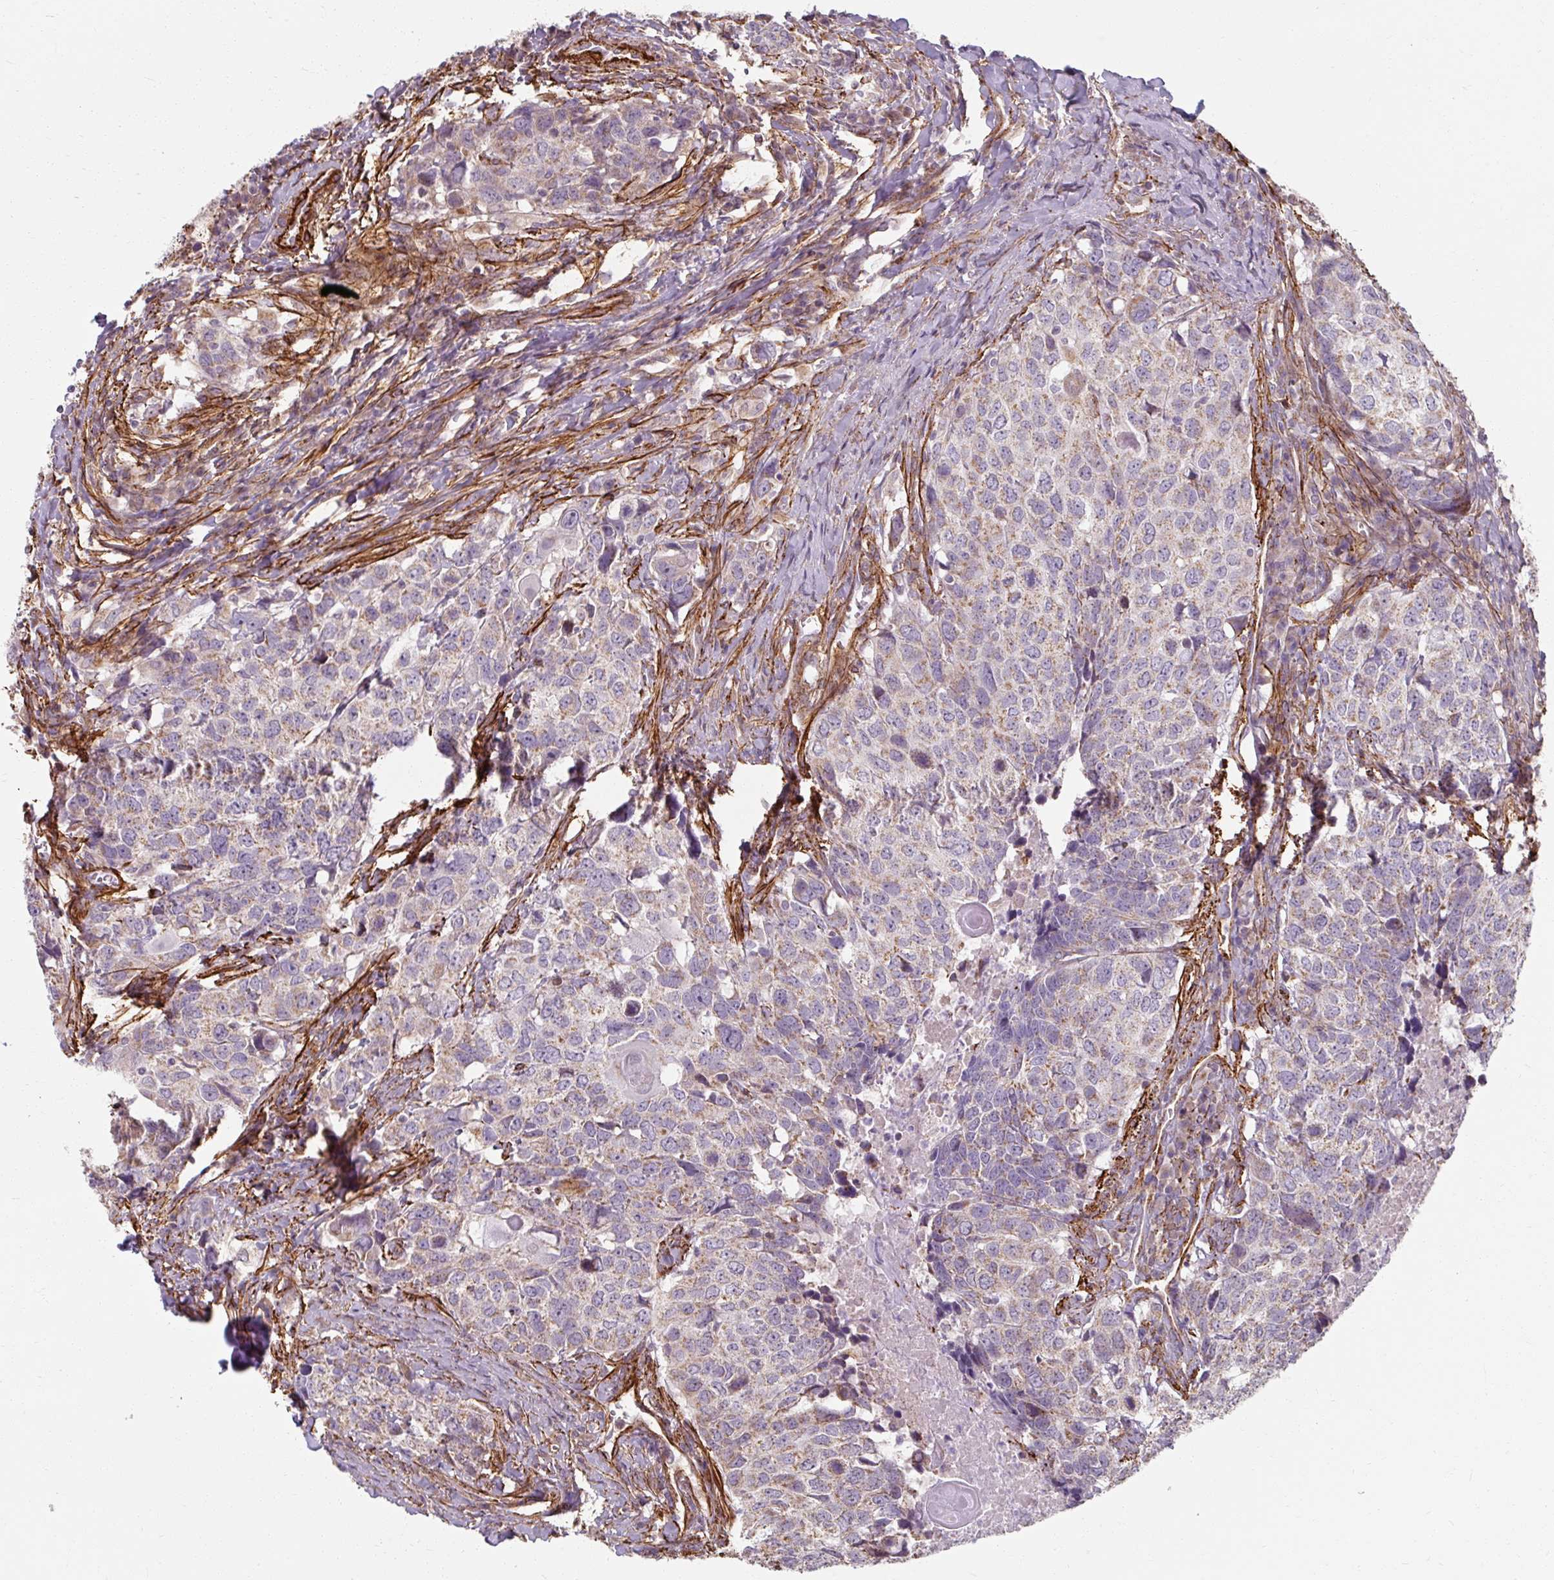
{"staining": {"intensity": "weak", "quantity": "<25%", "location": "cytoplasmic/membranous"}, "tissue": "head and neck cancer", "cell_type": "Tumor cells", "image_type": "cancer", "snomed": [{"axis": "morphology", "description": "Normal tissue, NOS"}, {"axis": "morphology", "description": "Squamous cell carcinoma, NOS"}, {"axis": "topography", "description": "Skeletal muscle"}, {"axis": "topography", "description": "Vascular tissue"}, {"axis": "topography", "description": "Peripheral nerve tissue"}, {"axis": "topography", "description": "Head-Neck"}], "caption": "Immunohistochemistry (IHC) micrograph of neoplastic tissue: human squamous cell carcinoma (head and neck) stained with DAB exhibits no significant protein positivity in tumor cells. (Stains: DAB (3,3'-diaminobenzidine) immunohistochemistry (IHC) with hematoxylin counter stain, Microscopy: brightfield microscopy at high magnification).", "gene": "MRPS5", "patient": {"sex": "male", "age": 66}}